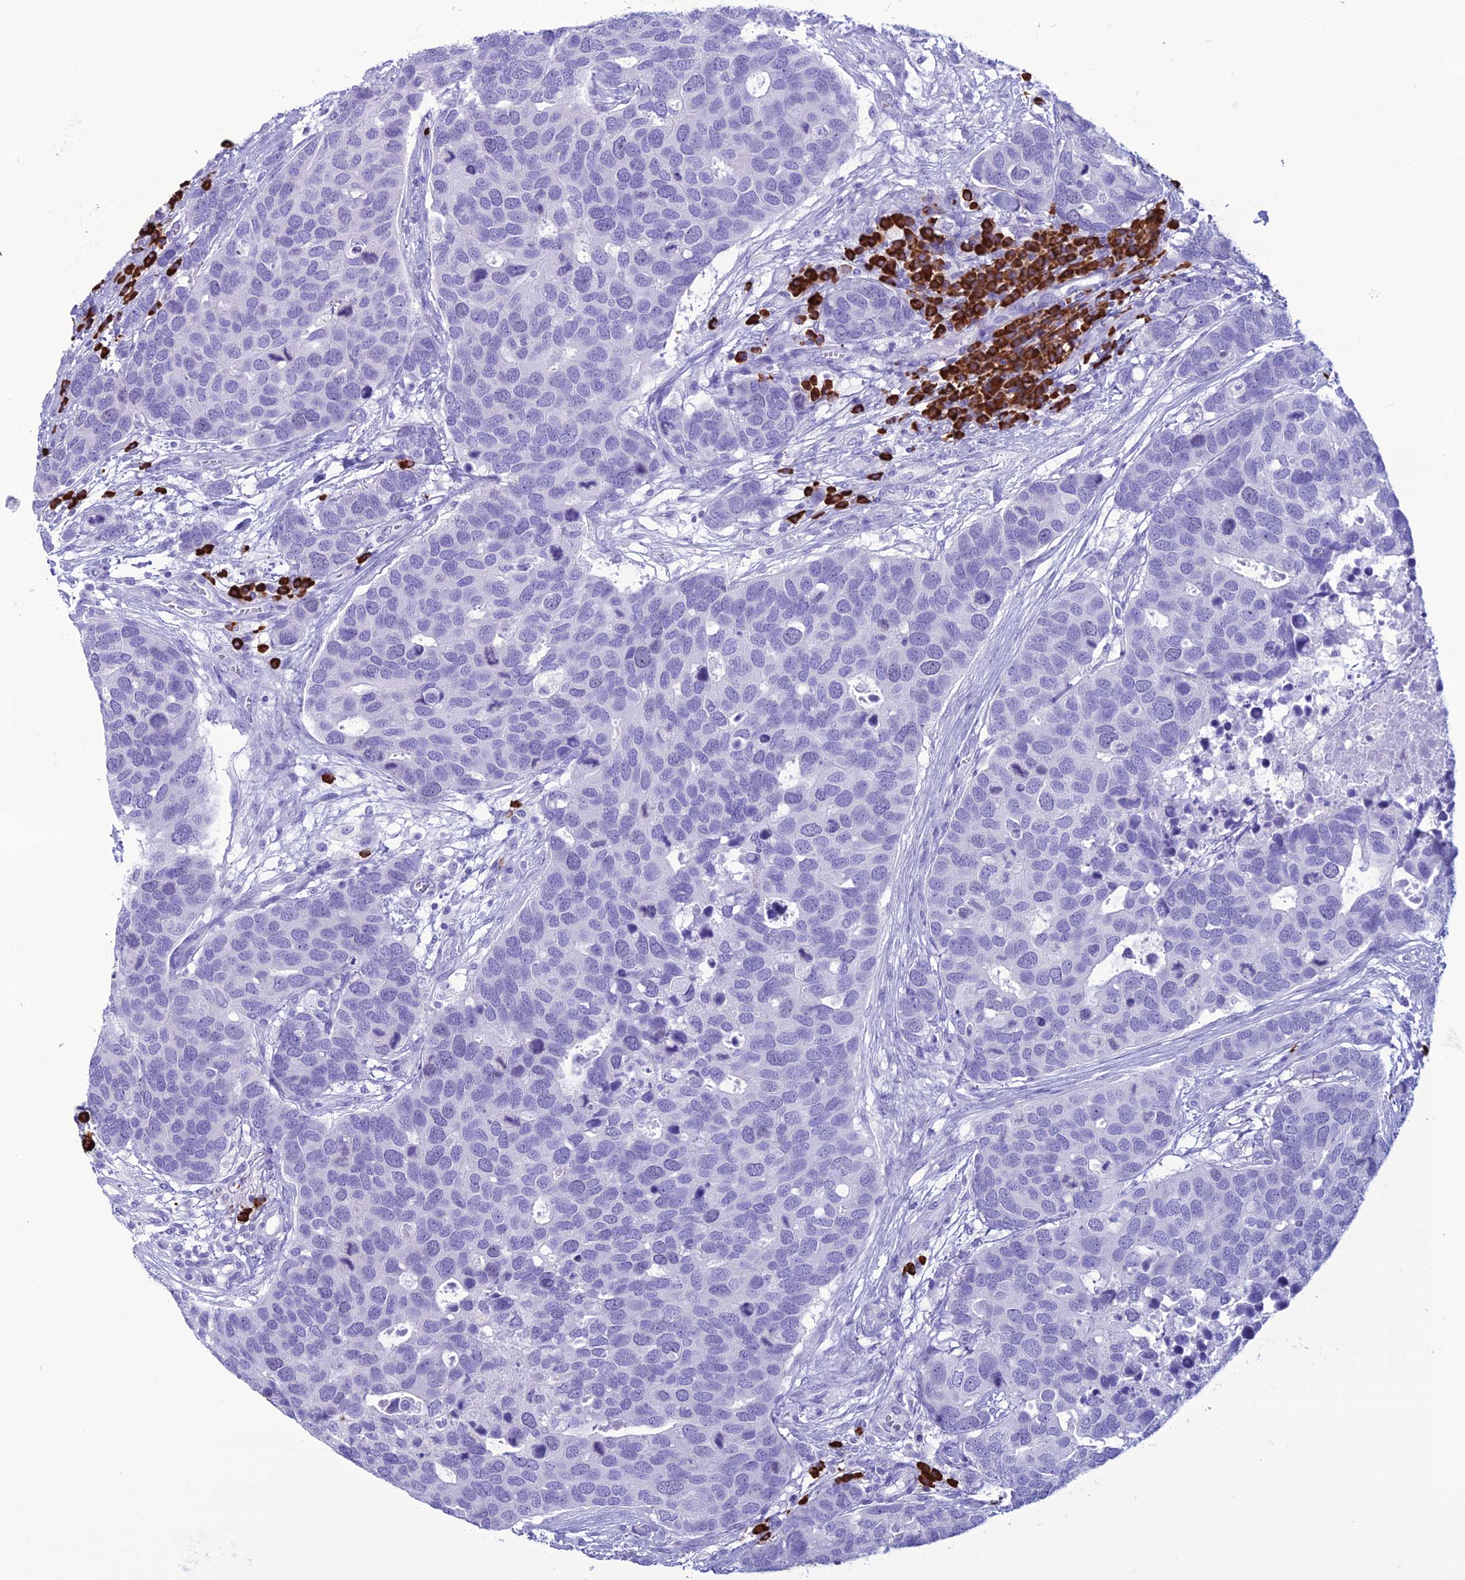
{"staining": {"intensity": "negative", "quantity": "none", "location": "none"}, "tissue": "breast cancer", "cell_type": "Tumor cells", "image_type": "cancer", "snomed": [{"axis": "morphology", "description": "Duct carcinoma"}, {"axis": "topography", "description": "Breast"}], "caption": "Tumor cells are negative for protein expression in human invasive ductal carcinoma (breast). The staining is performed using DAB (3,3'-diaminobenzidine) brown chromogen with nuclei counter-stained in using hematoxylin.", "gene": "MZB1", "patient": {"sex": "female", "age": 83}}